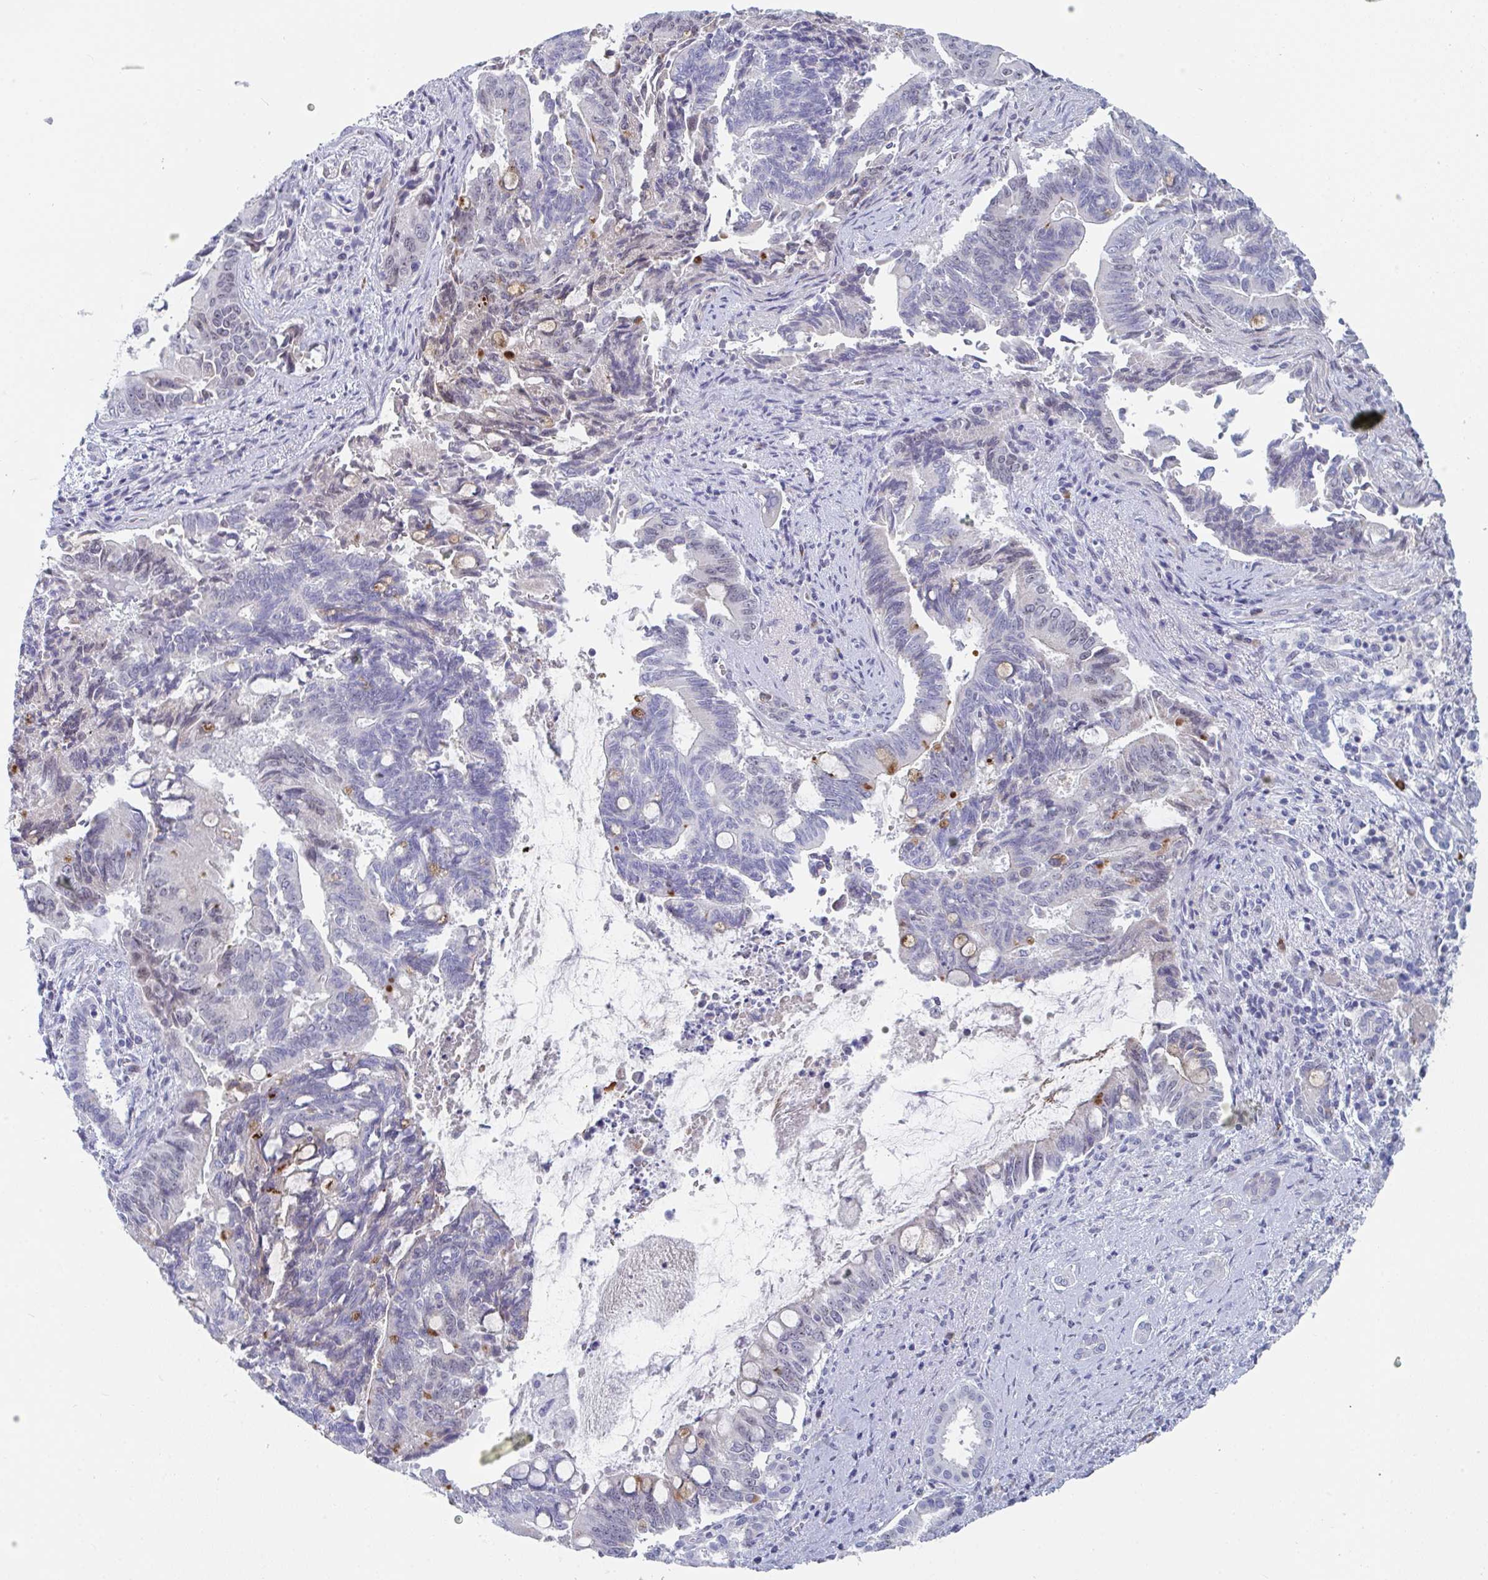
{"staining": {"intensity": "weak", "quantity": "<25%", "location": "nuclear"}, "tissue": "pancreatic cancer", "cell_type": "Tumor cells", "image_type": "cancer", "snomed": [{"axis": "morphology", "description": "Adenocarcinoma, NOS"}, {"axis": "topography", "description": "Pancreas"}], "caption": "Tumor cells are negative for protein expression in human adenocarcinoma (pancreatic).", "gene": "CENPT", "patient": {"sex": "male", "age": 68}}